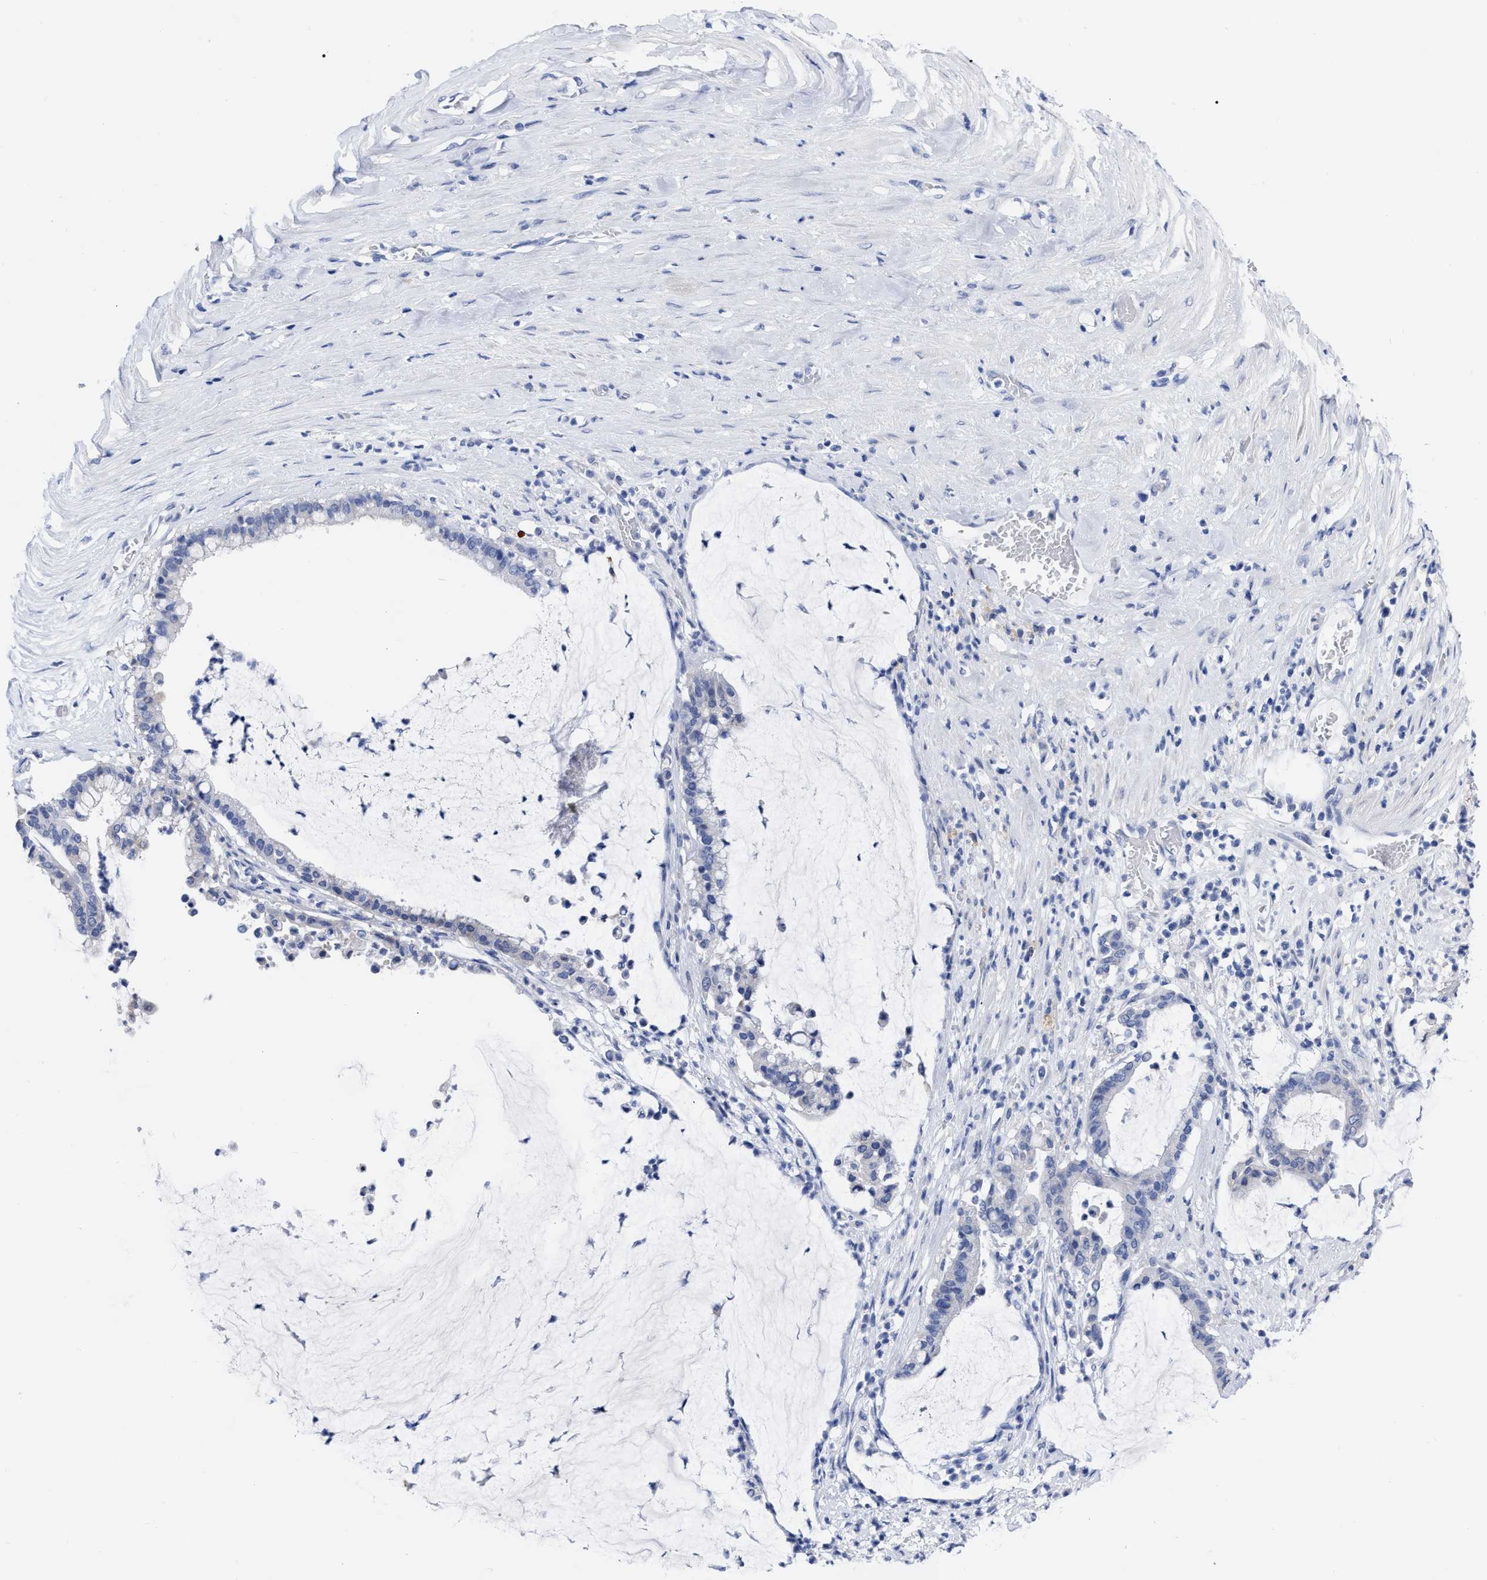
{"staining": {"intensity": "negative", "quantity": "none", "location": "none"}, "tissue": "pancreatic cancer", "cell_type": "Tumor cells", "image_type": "cancer", "snomed": [{"axis": "morphology", "description": "Adenocarcinoma, NOS"}, {"axis": "topography", "description": "Pancreas"}], "caption": "Immunohistochemical staining of adenocarcinoma (pancreatic) exhibits no significant positivity in tumor cells.", "gene": "ANXA13", "patient": {"sex": "male", "age": 41}}